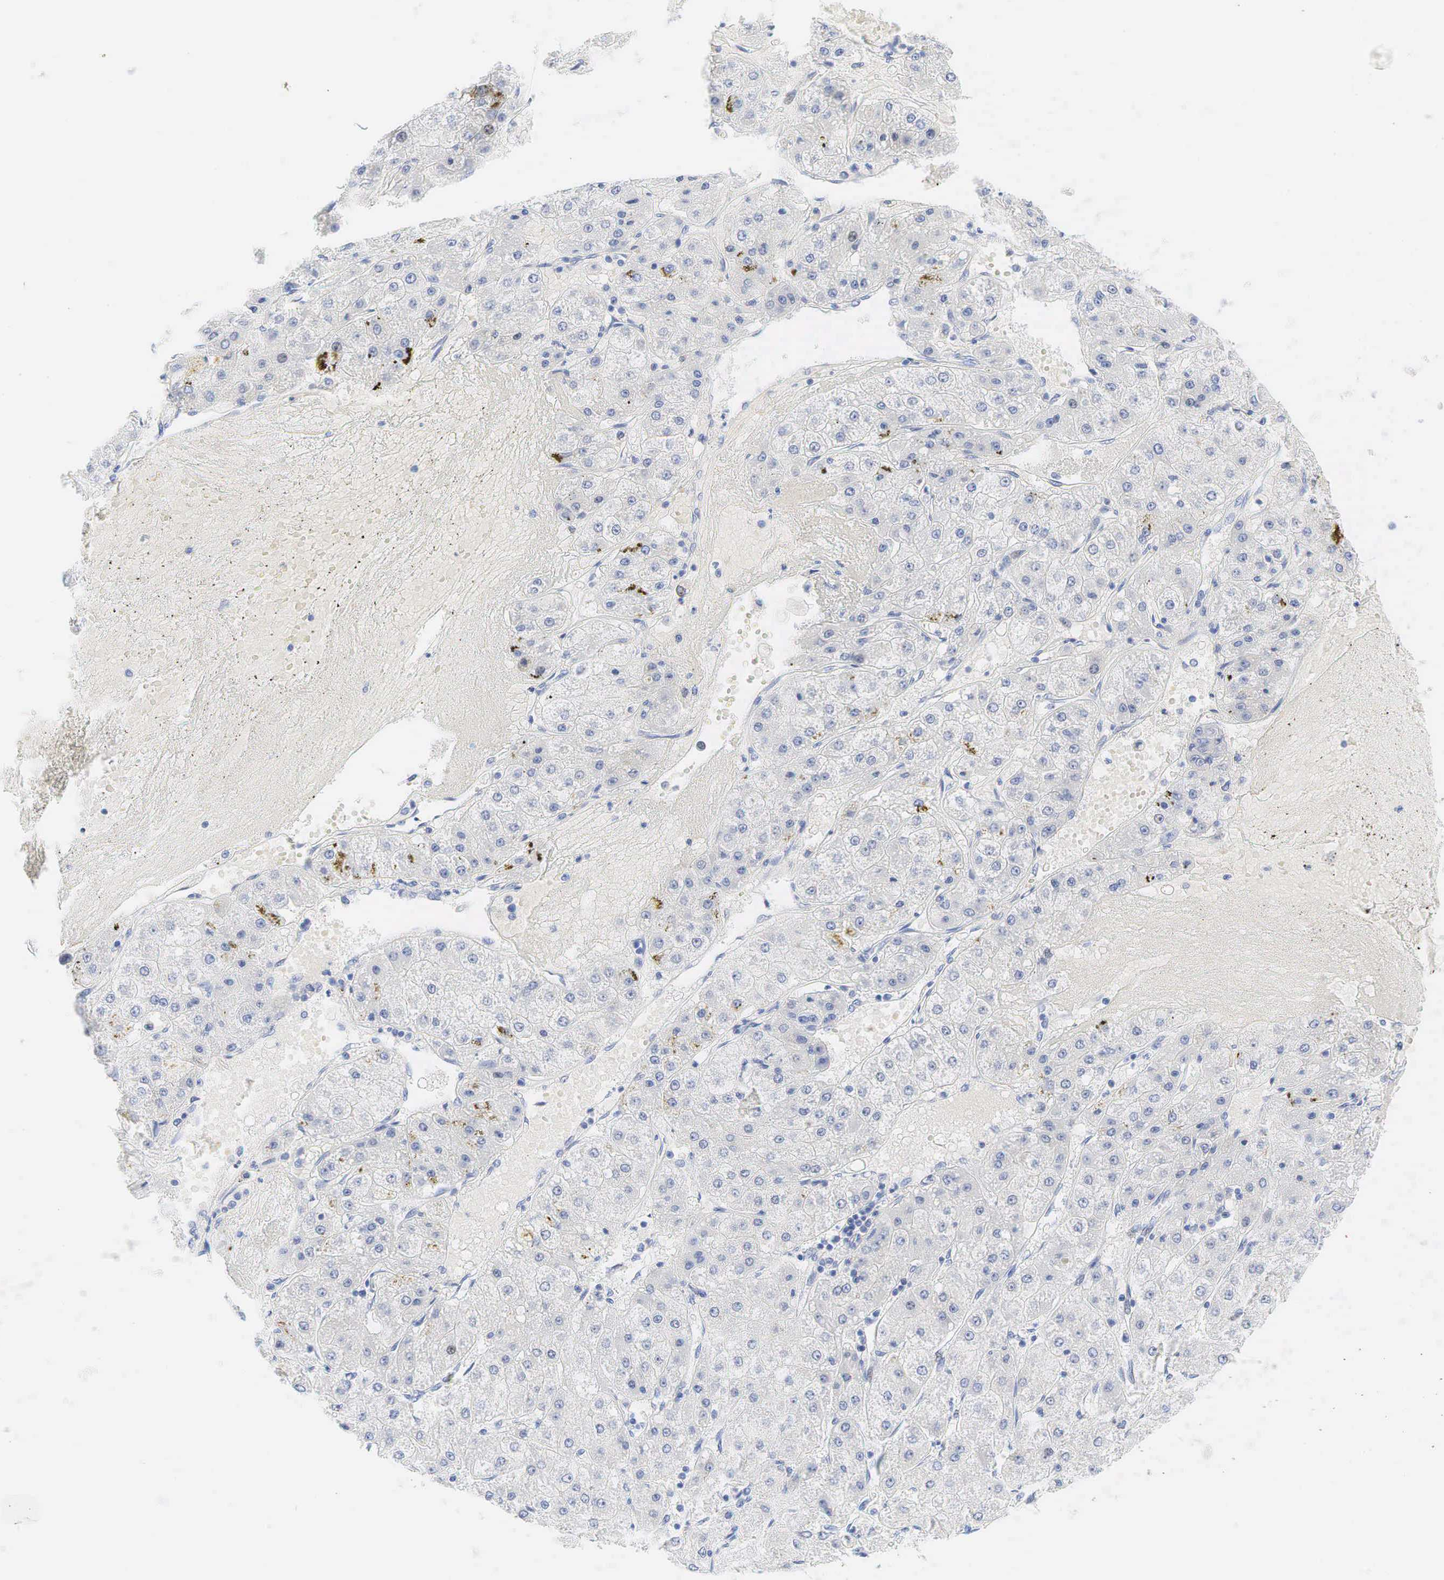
{"staining": {"intensity": "negative", "quantity": "none", "location": "none"}, "tissue": "liver cancer", "cell_type": "Tumor cells", "image_type": "cancer", "snomed": [{"axis": "morphology", "description": "Carcinoma, Hepatocellular, NOS"}, {"axis": "topography", "description": "Liver"}], "caption": "Protein analysis of hepatocellular carcinoma (liver) shows no significant expression in tumor cells. Nuclei are stained in blue.", "gene": "AR", "patient": {"sex": "female", "age": 52}}